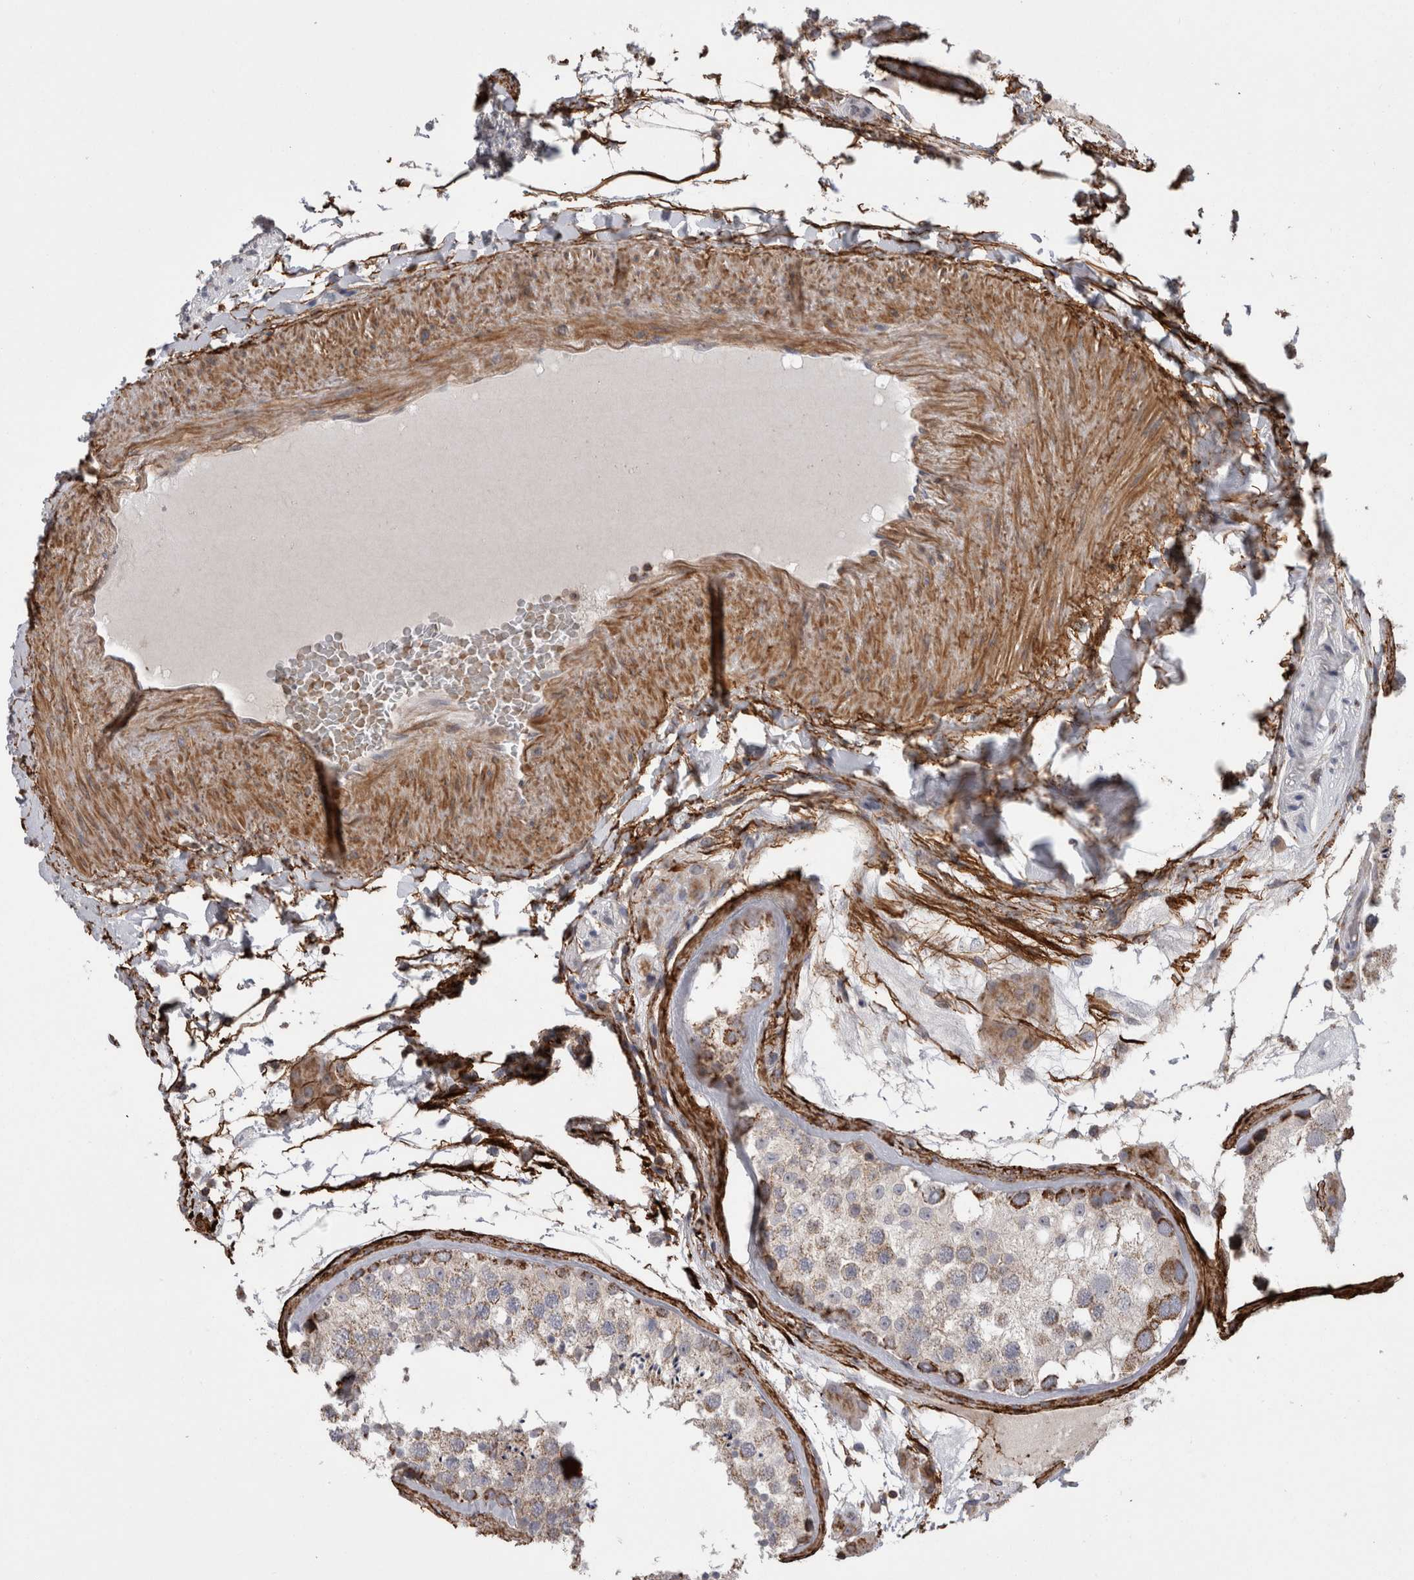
{"staining": {"intensity": "moderate", "quantity": "<25%", "location": "cytoplasmic/membranous"}, "tissue": "testis", "cell_type": "Cells in seminiferous ducts", "image_type": "normal", "snomed": [{"axis": "morphology", "description": "Normal tissue, NOS"}, {"axis": "topography", "description": "Testis"}], "caption": "IHC (DAB) staining of benign testis reveals moderate cytoplasmic/membranous protein expression in approximately <25% of cells in seminiferous ducts.", "gene": "DARS2", "patient": {"sex": "male", "age": 46}}